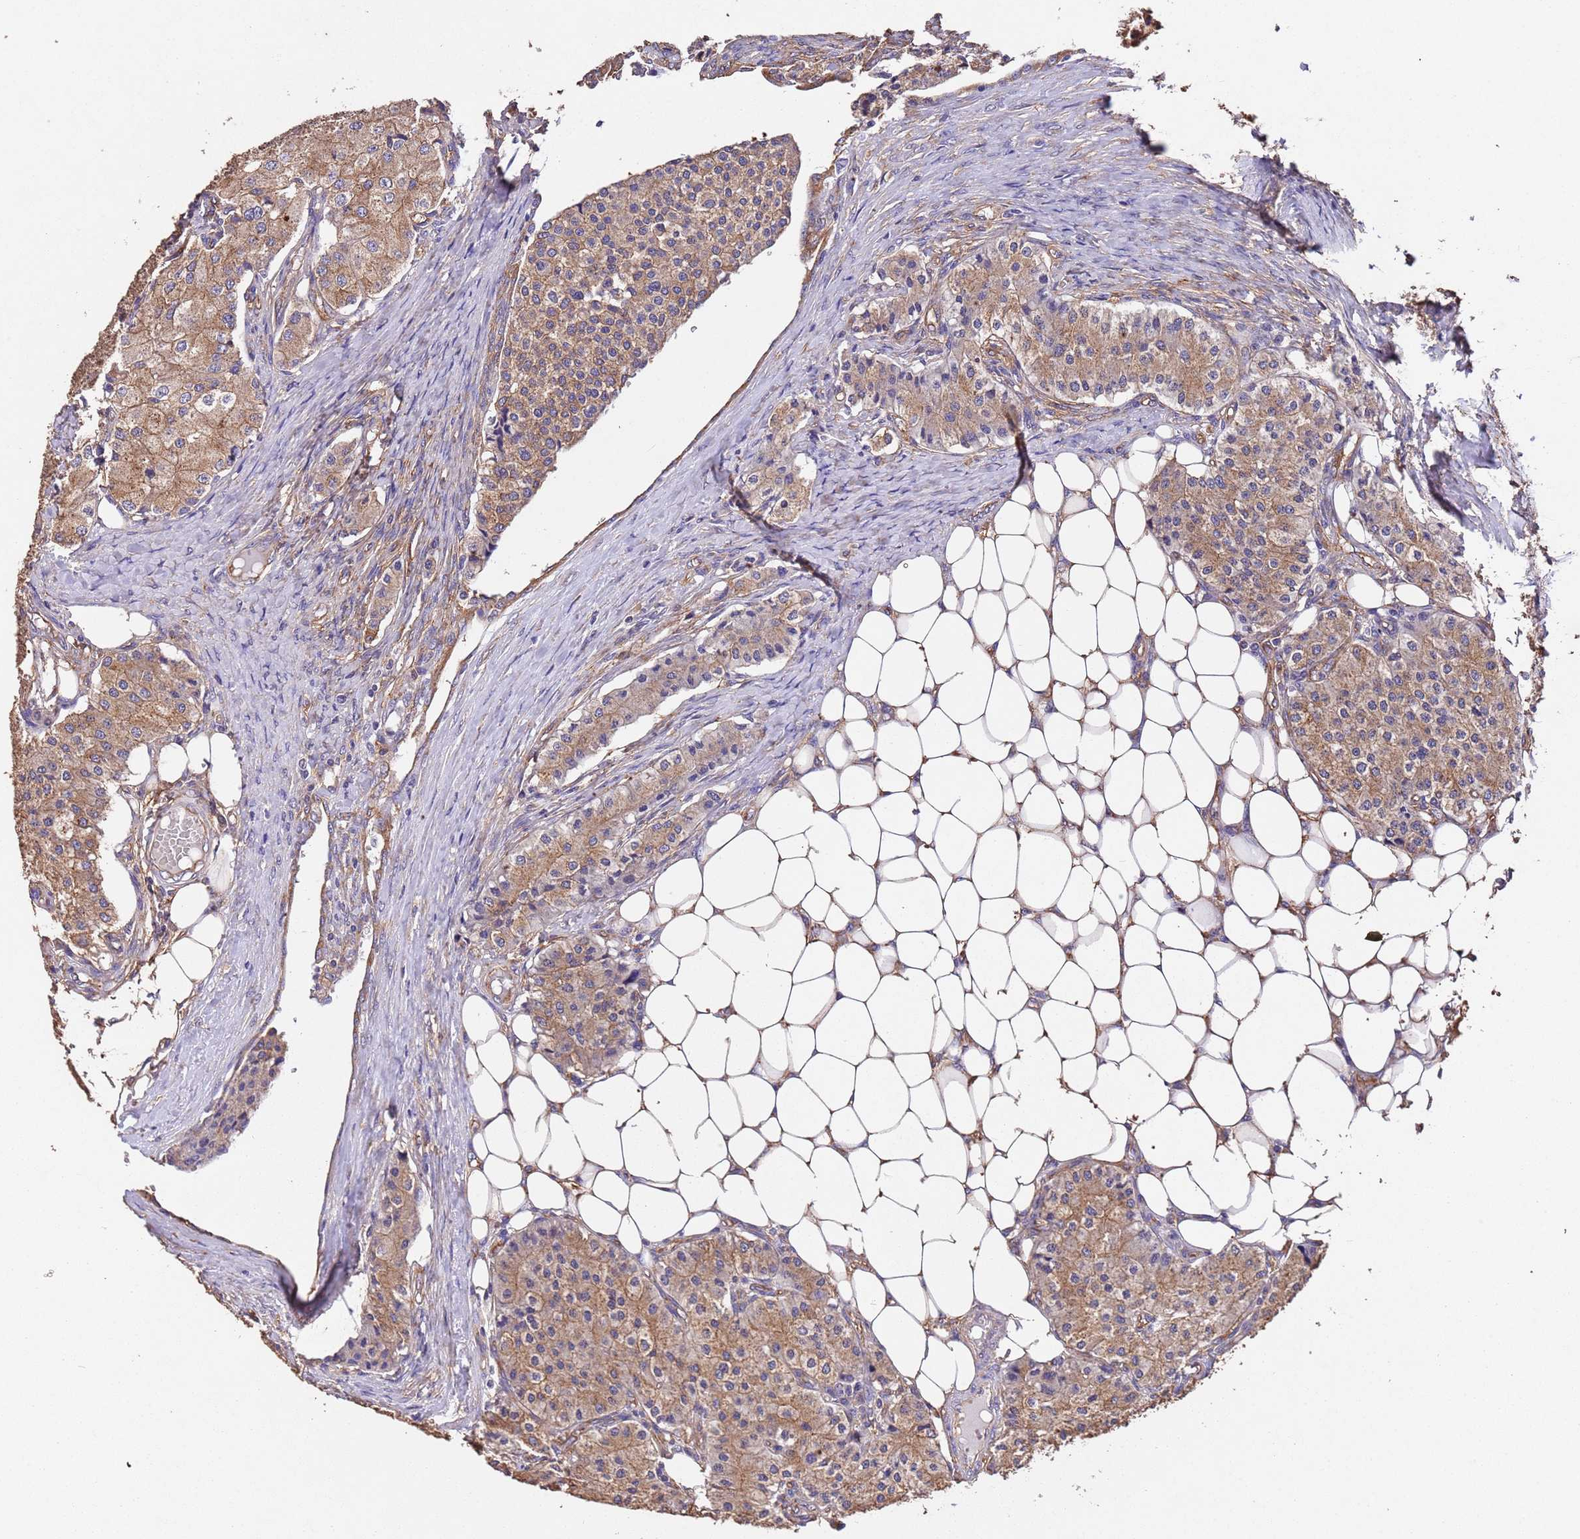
{"staining": {"intensity": "moderate", "quantity": ">75%", "location": "cytoplasmic/membranous"}, "tissue": "carcinoid", "cell_type": "Tumor cells", "image_type": "cancer", "snomed": [{"axis": "morphology", "description": "Carcinoid, malignant, NOS"}, {"axis": "topography", "description": "Colon"}], "caption": "Moderate cytoplasmic/membranous positivity for a protein is present in approximately >75% of tumor cells of carcinoid (malignant) using immunohistochemistry.", "gene": "MTX3", "patient": {"sex": "female", "age": 52}}